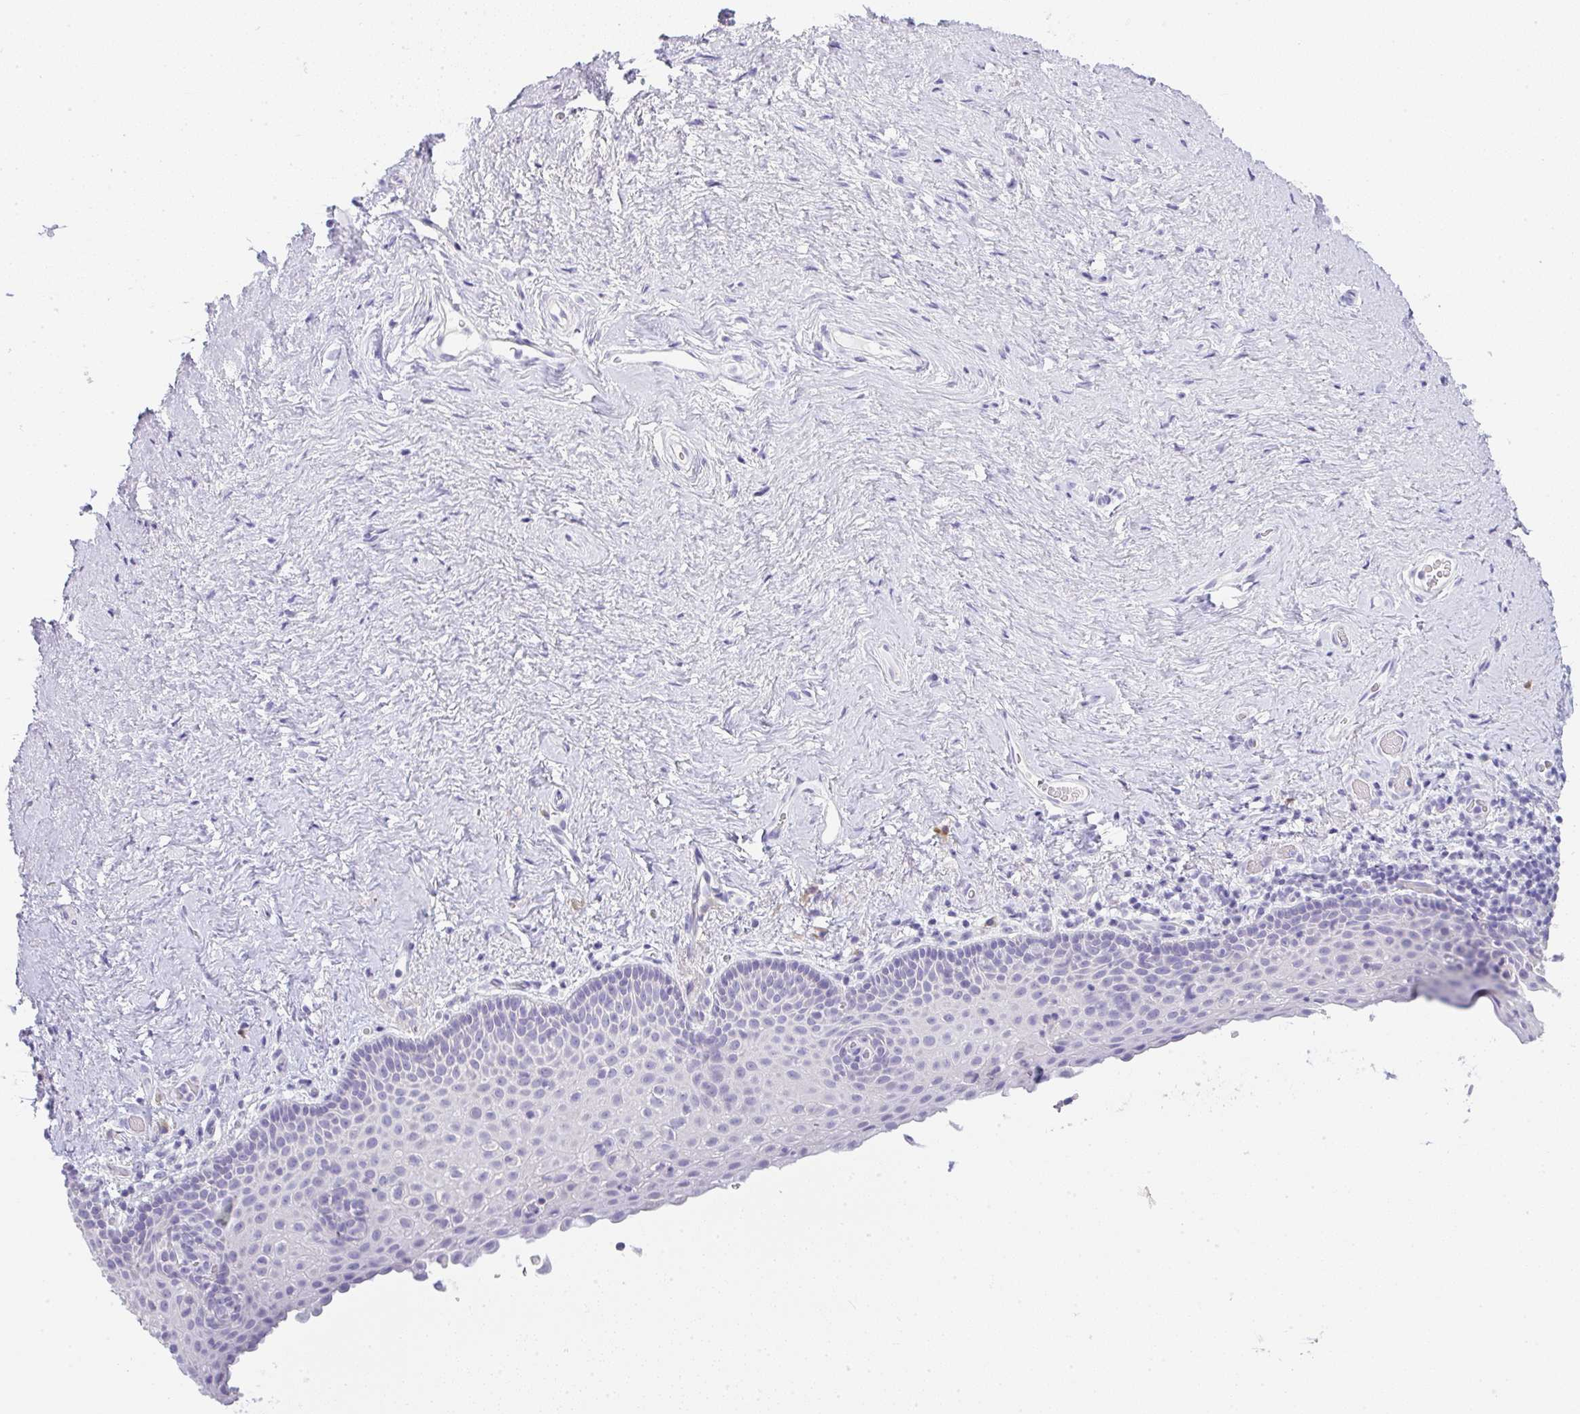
{"staining": {"intensity": "negative", "quantity": "none", "location": "none"}, "tissue": "vagina", "cell_type": "Squamous epithelial cells", "image_type": "normal", "snomed": [{"axis": "morphology", "description": "Normal tissue, NOS"}, {"axis": "topography", "description": "Vagina"}], "caption": "Micrograph shows no significant protein expression in squamous epithelial cells of benign vagina. The staining was performed using DAB to visualize the protein expression in brown, while the nuclei were stained in blue with hematoxylin (Magnification: 20x).", "gene": "LPAR4", "patient": {"sex": "female", "age": 61}}